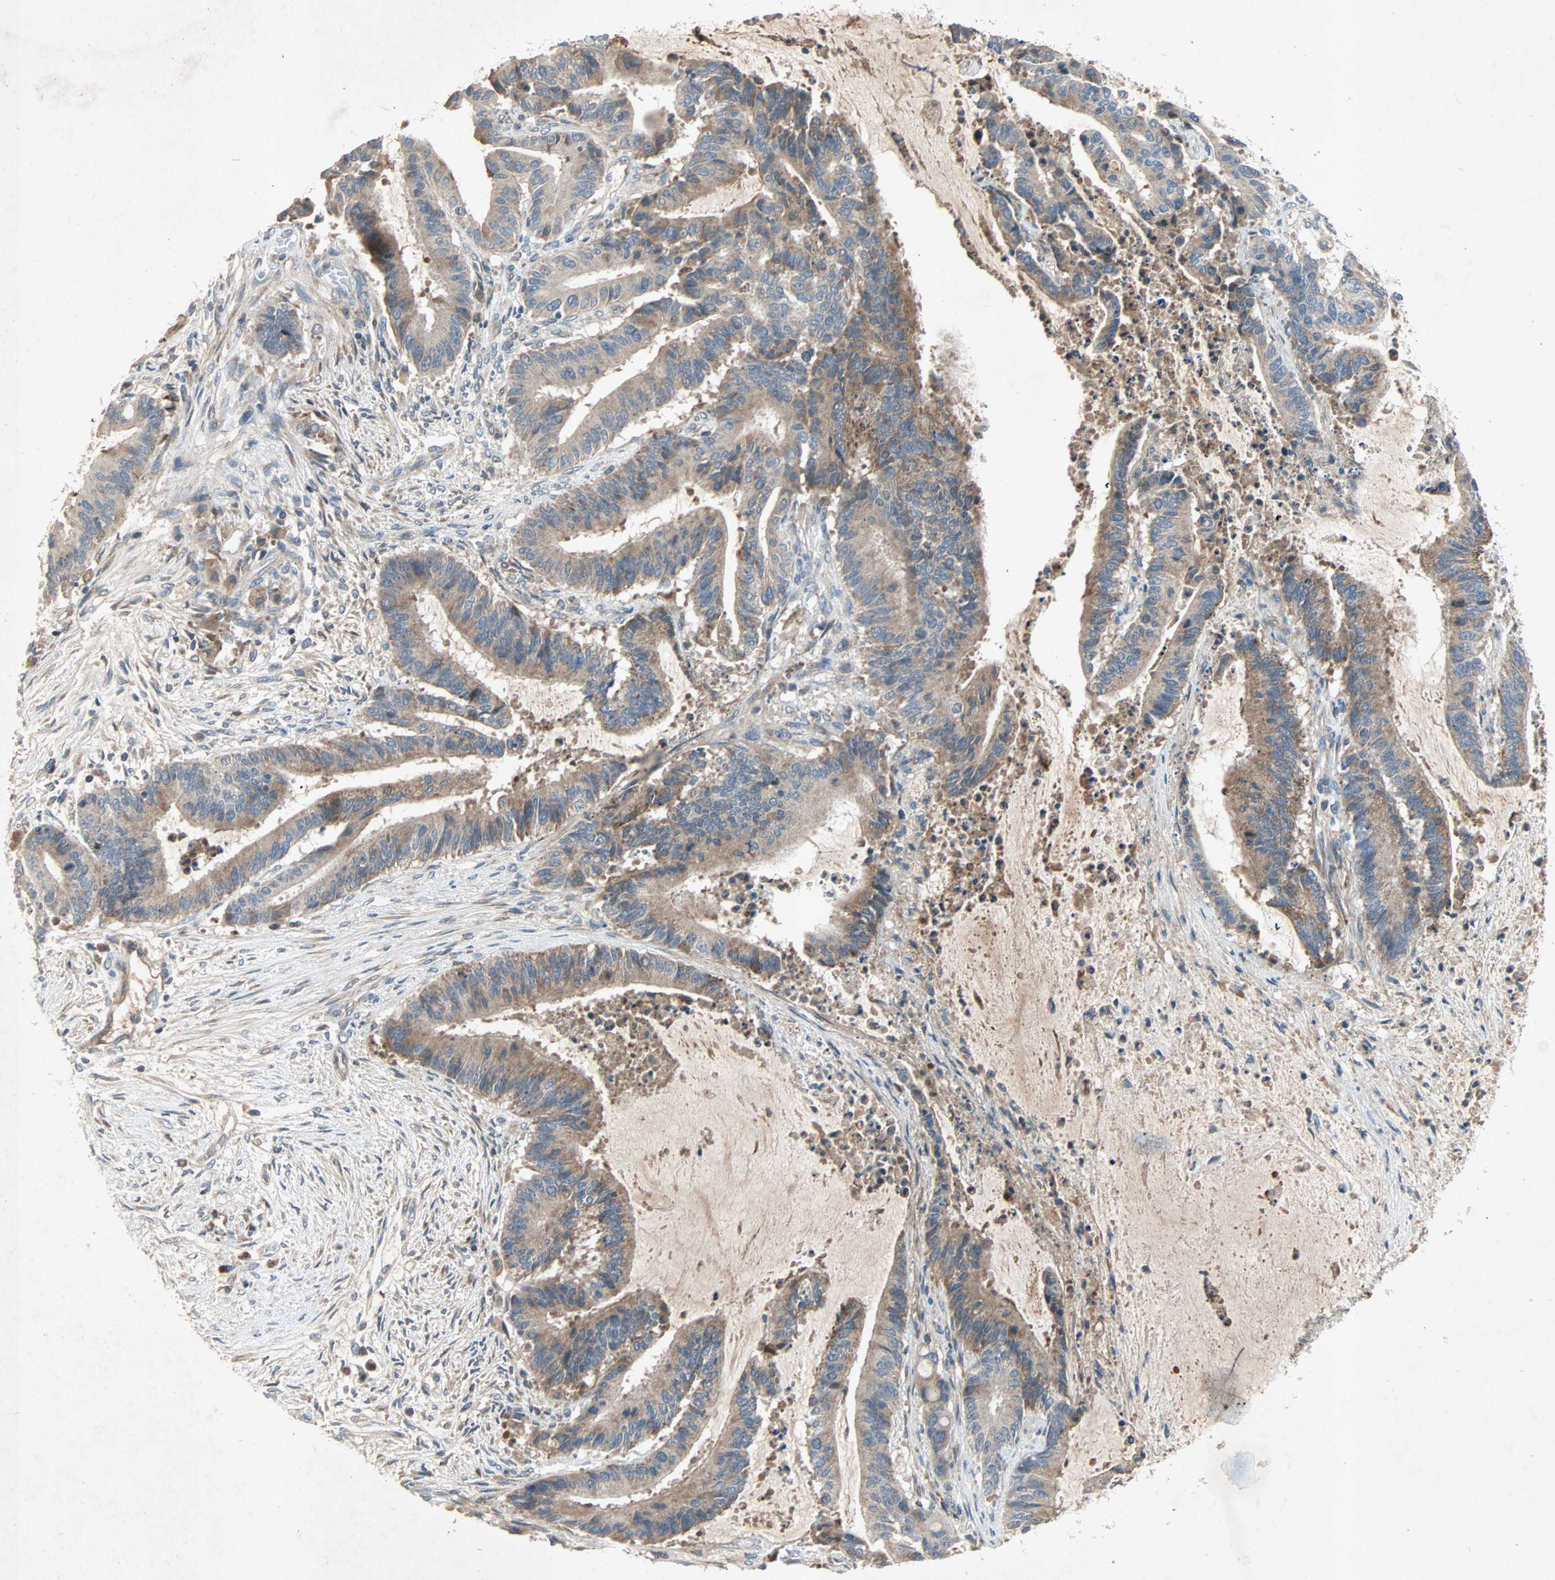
{"staining": {"intensity": "moderate", "quantity": ">75%", "location": "cytoplasmic/membranous"}, "tissue": "liver cancer", "cell_type": "Tumor cells", "image_type": "cancer", "snomed": [{"axis": "morphology", "description": "Cholangiocarcinoma"}, {"axis": "topography", "description": "Liver"}], "caption": "Immunohistochemical staining of liver cholangiocarcinoma demonstrates medium levels of moderate cytoplasmic/membranous protein staining in about >75% of tumor cells. The staining was performed using DAB to visualize the protein expression in brown, while the nuclei were stained in blue with hematoxylin (Magnification: 20x).", "gene": "XYLT1", "patient": {"sex": "female", "age": 73}}